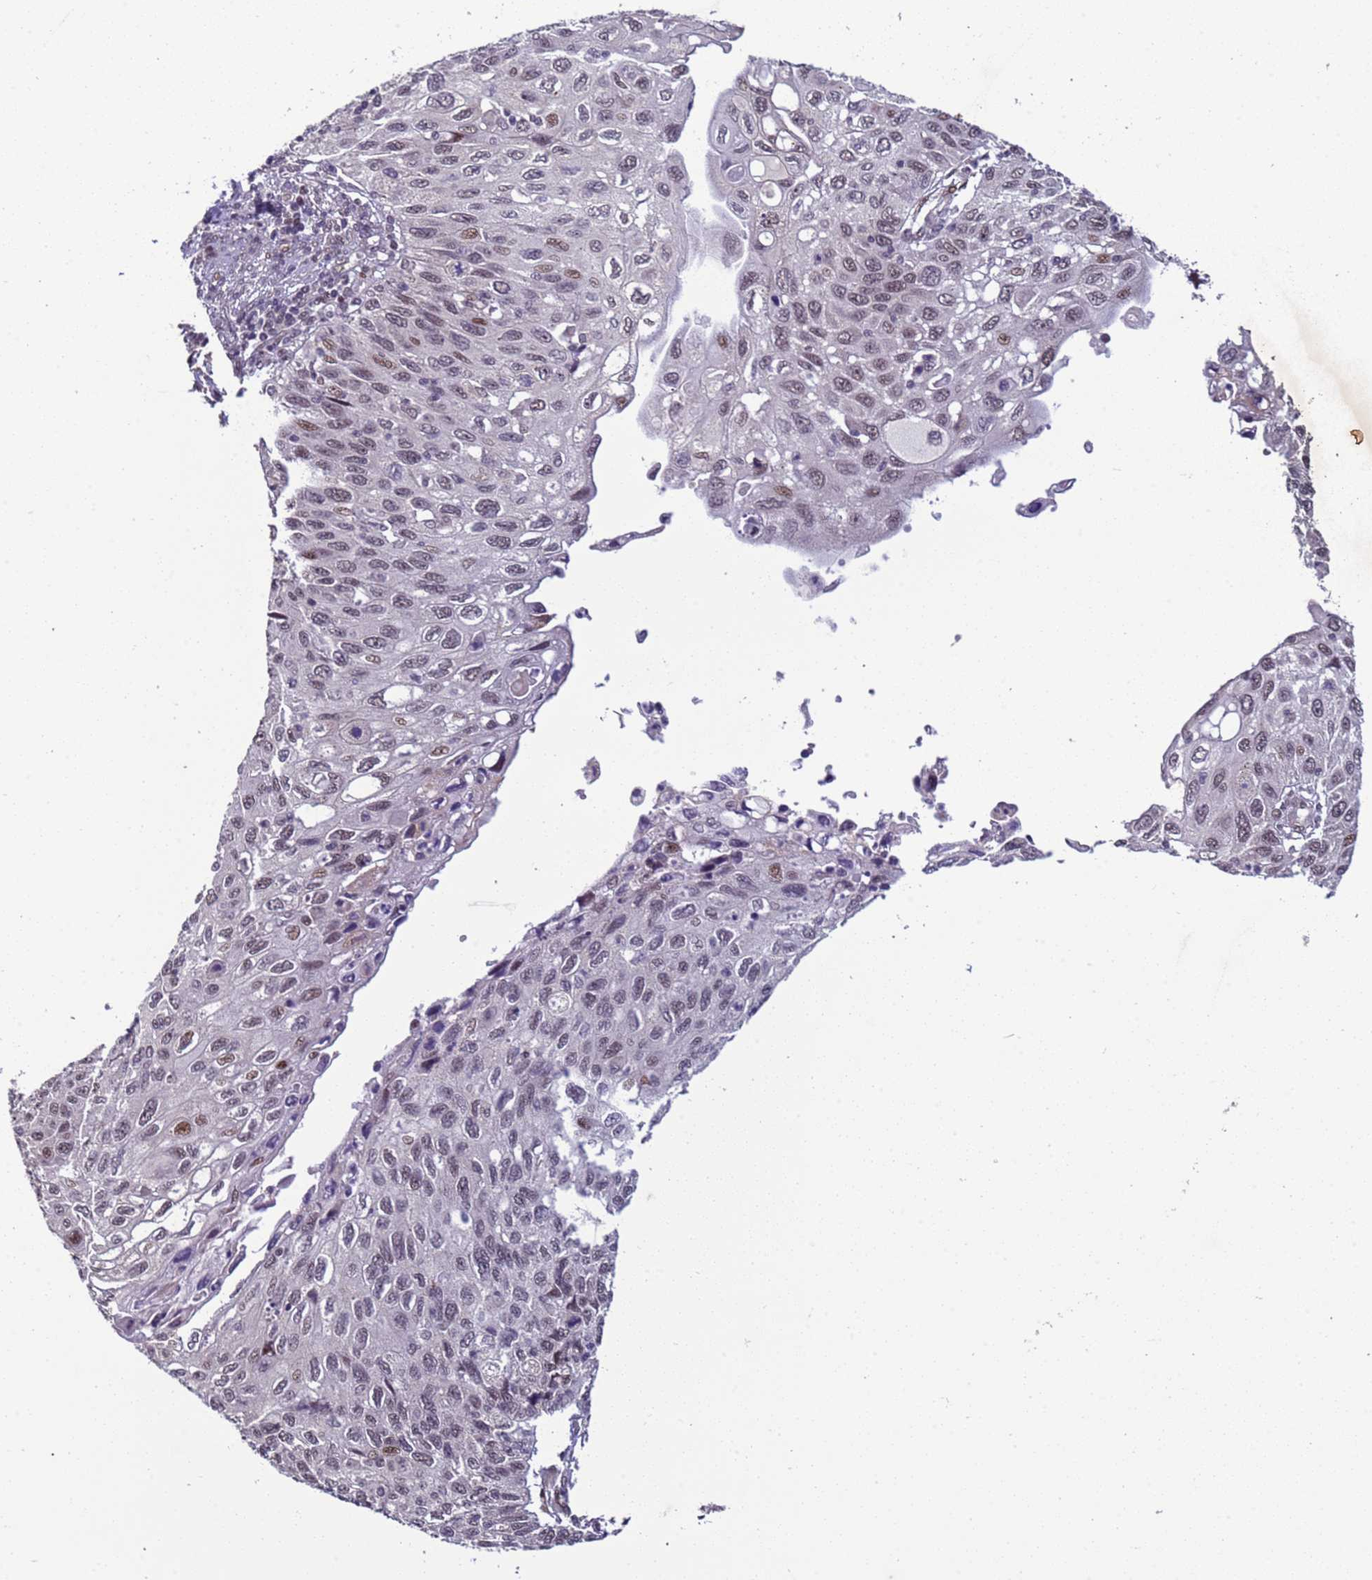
{"staining": {"intensity": "moderate", "quantity": "<25%", "location": "nuclear"}, "tissue": "cervical cancer", "cell_type": "Tumor cells", "image_type": "cancer", "snomed": [{"axis": "morphology", "description": "Squamous cell carcinoma, NOS"}, {"axis": "topography", "description": "Cervix"}], "caption": "Approximately <25% of tumor cells in human cervical squamous cell carcinoma show moderate nuclear protein positivity as visualized by brown immunohistochemical staining.", "gene": "SHC3", "patient": {"sex": "female", "age": 70}}